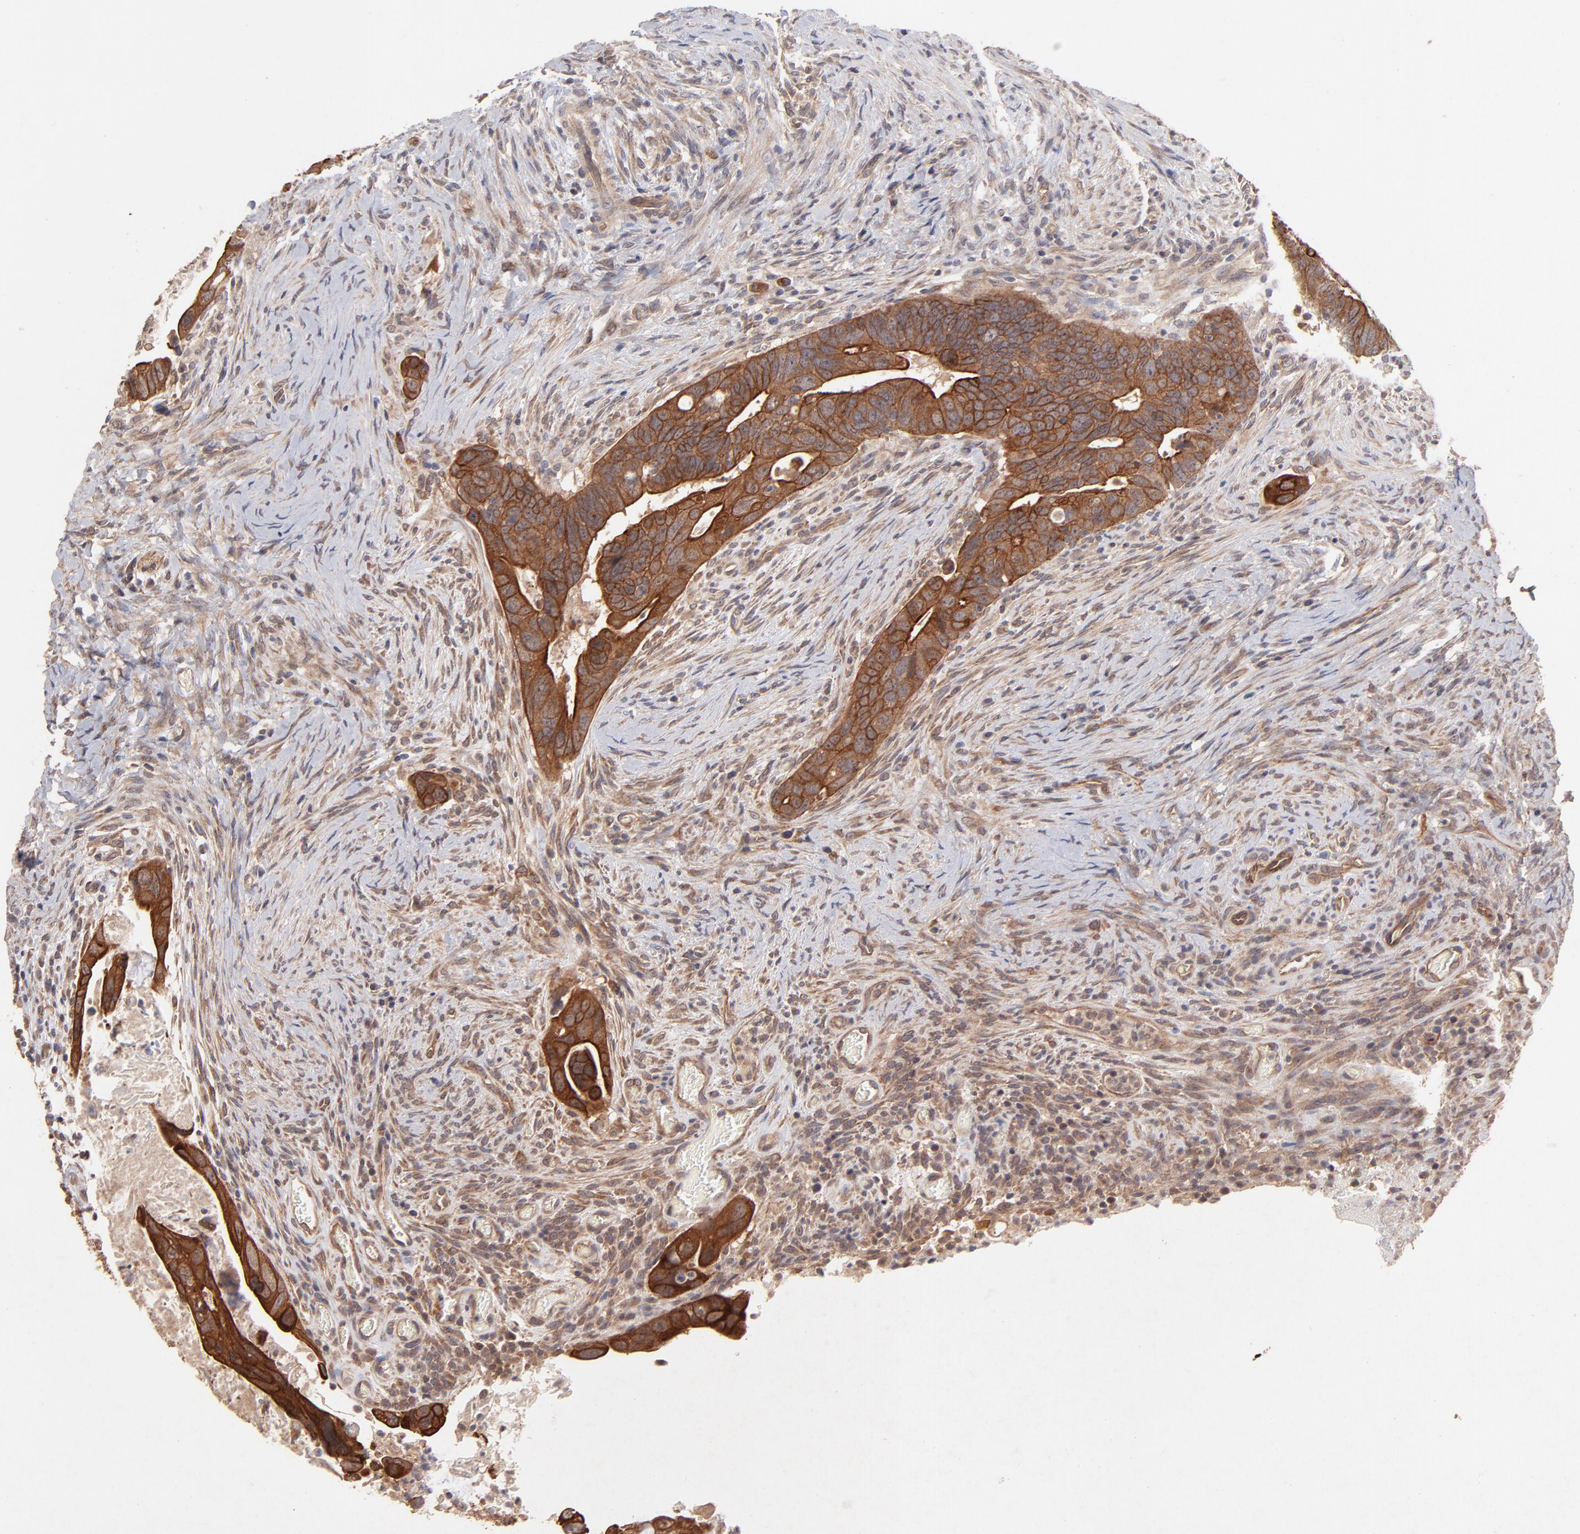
{"staining": {"intensity": "strong", "quantity": ">75%", "location": "cytoplasmic/membranous"}, "tissue": "colorectal cancer", "cell_type": "Tumor cells", "image_type": "cancer", "snomed": [{"axis": "morphology", "description": "Adenocarcinoma, NOS"}, {"axis": "topography", "description": "Rectum"}], "caption": "Colorectal cancer (adenocarcinoma) stained for a protein reveals strong cytoplasmic/membranous positivity in tumor cells. (DAB (3,3'-diaminobenzidine) IHC, brown staining for protein, blue staining for nuclei).", "gene": "STAP2", "patient": {"sex": "male", "age": 53}}